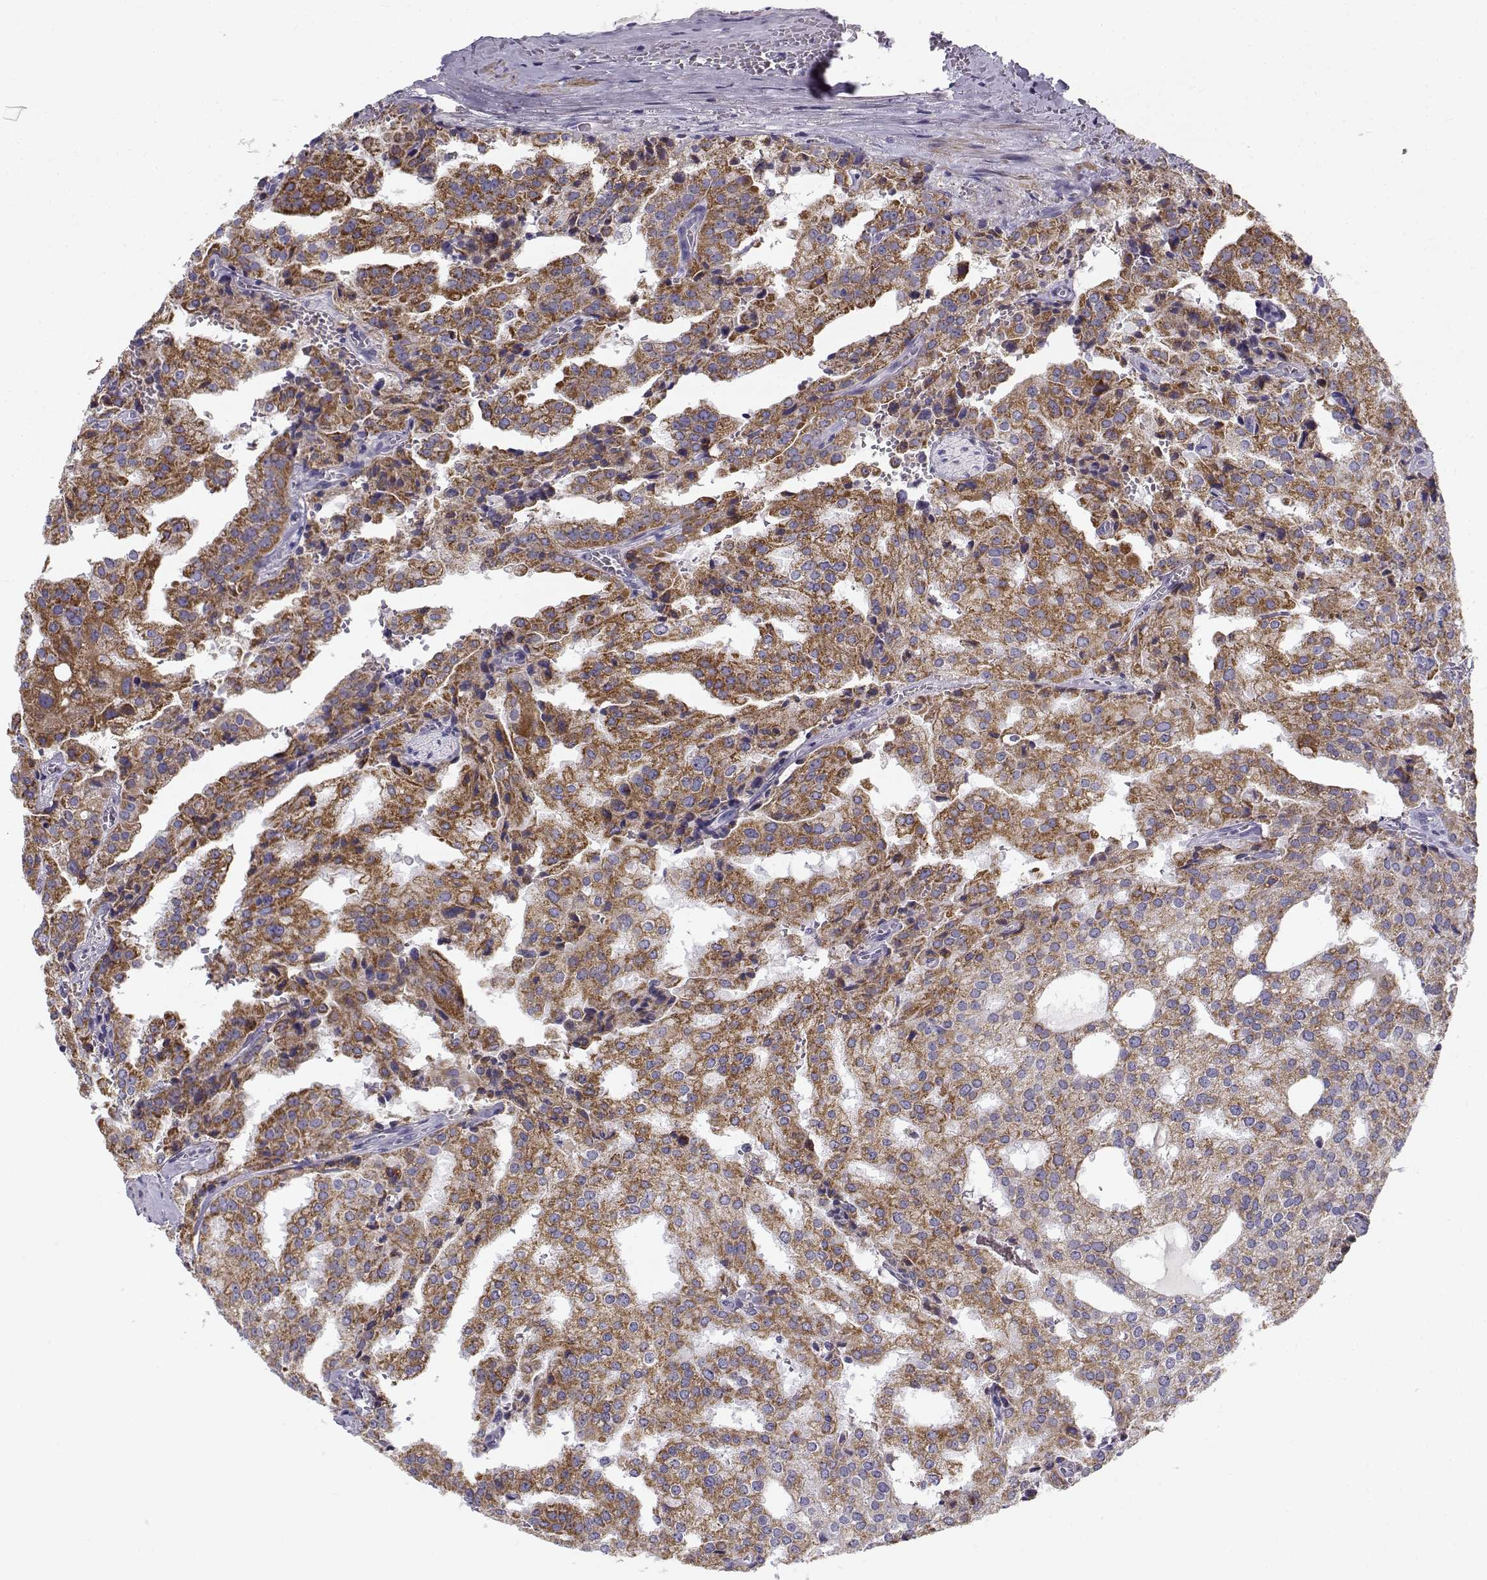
{"staining": {"intensity": "strong", "quantity": ">75%", "location": "cytoplasmic/membranous"}, "tissue": "prostate cancer", "cell_type": "Tumor cells", "image_type": "cancer", "snomed": [{"axis": "morphology", "description": "Adenocarcinoma, High grade"}, {"axis": "topography", "description": "Prostate"}], "caption": "Immunohistochemical staining of prostate cancer (adenocarcinoma (high-grade)) displays high levels of strong cytoplasmic/membranous staining in approximately >75% of tumor cells. (DAB (3,3'-diaminobenzidine) IHC, brown staining for protein, blue staining for nuclei).", "gene": "CREB3L3", "patient": {"sex": "male", "age": 68}}